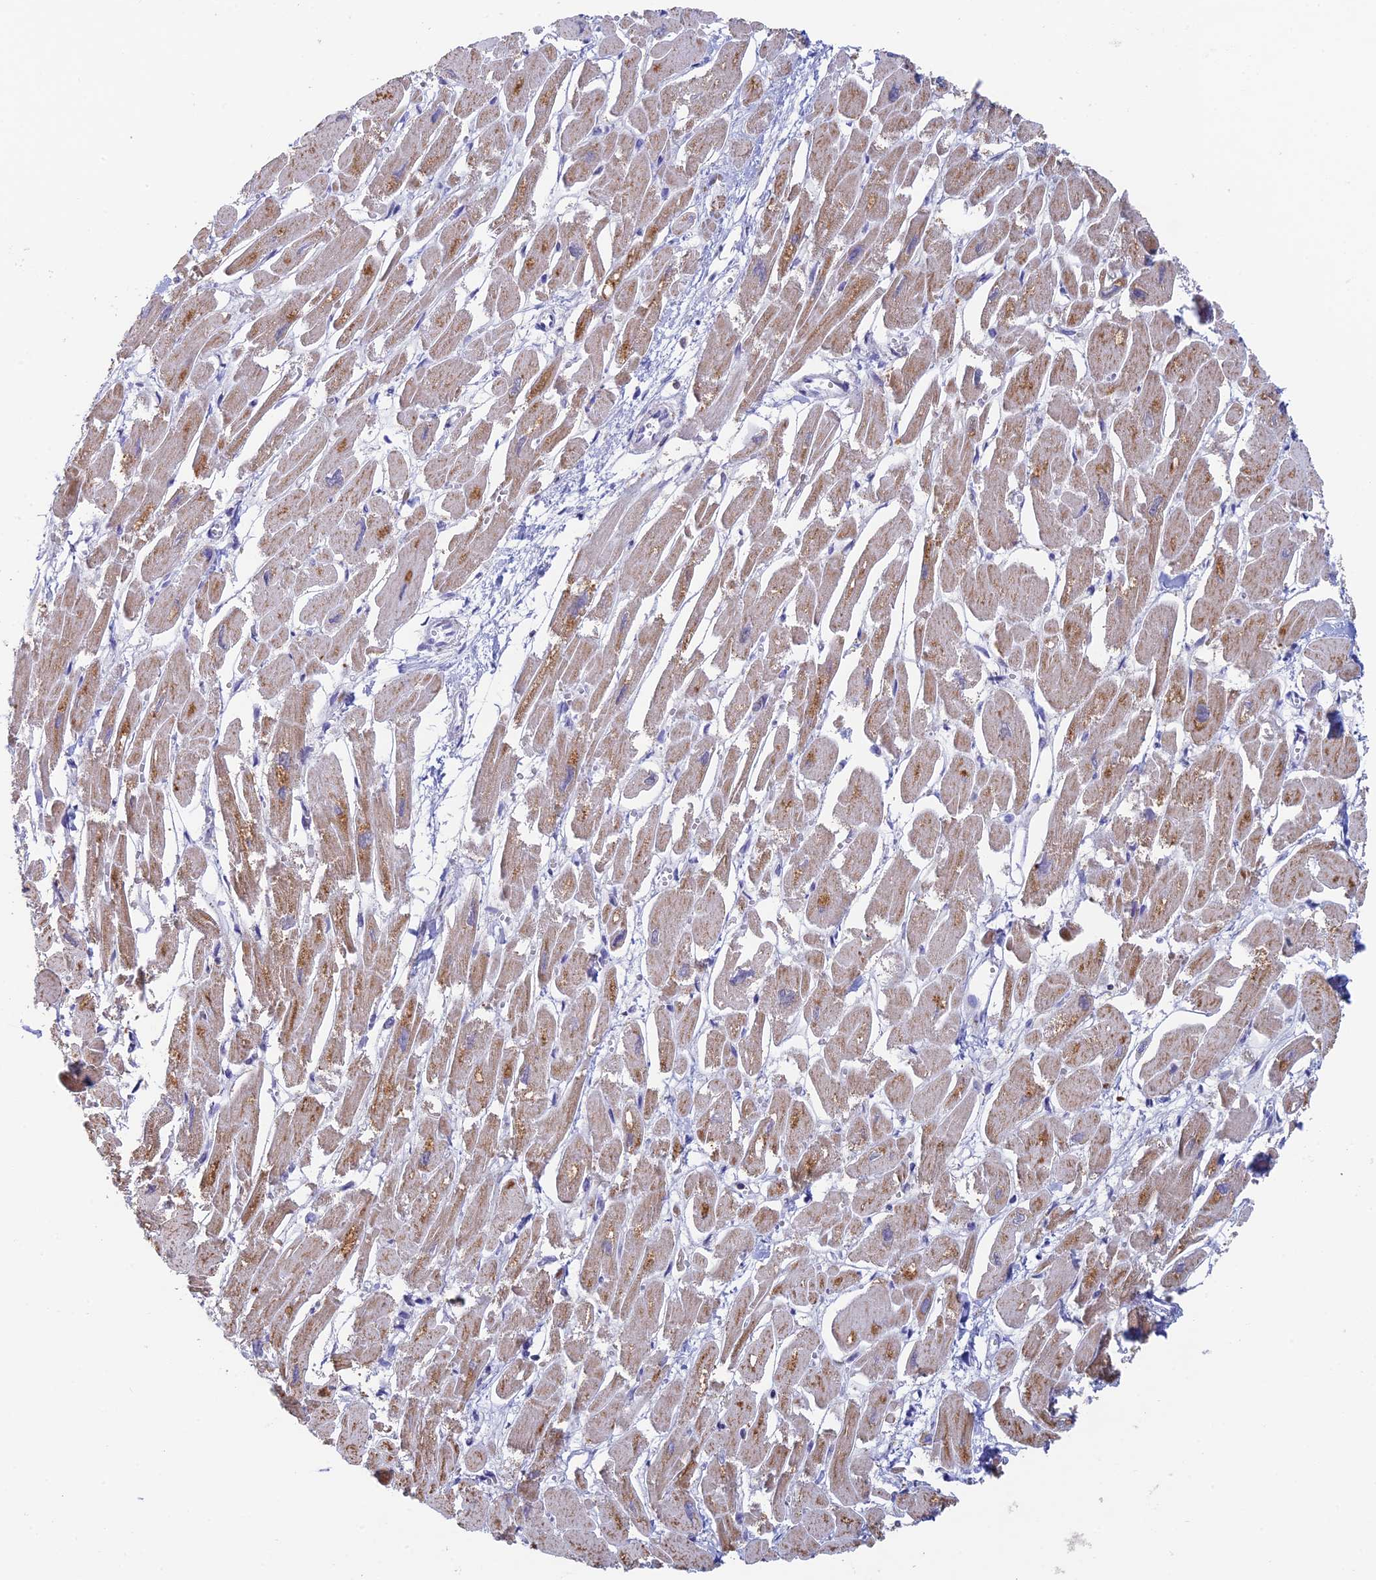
{"staining": {"intensity": "moderate", "quantity": ">75%", "location": "cytoplasmic/membranous"}, "tissue": "heart muscle", "cell_type": "Cardiomyocytes", "image_type": "normal", "snomed": [{"axis": "morphology", "description": "Normal tissue, NOS"}, {"axis": "topography", "description": "Heart"}], "caption": "Human heart muscle stained with a brown dye shows moderate cytoplasmic/membranous positive positivity in approximately >75% of cardiomyocytes.", "gene": "REXO5", "patient": {"sex": "male", "age": 54}}